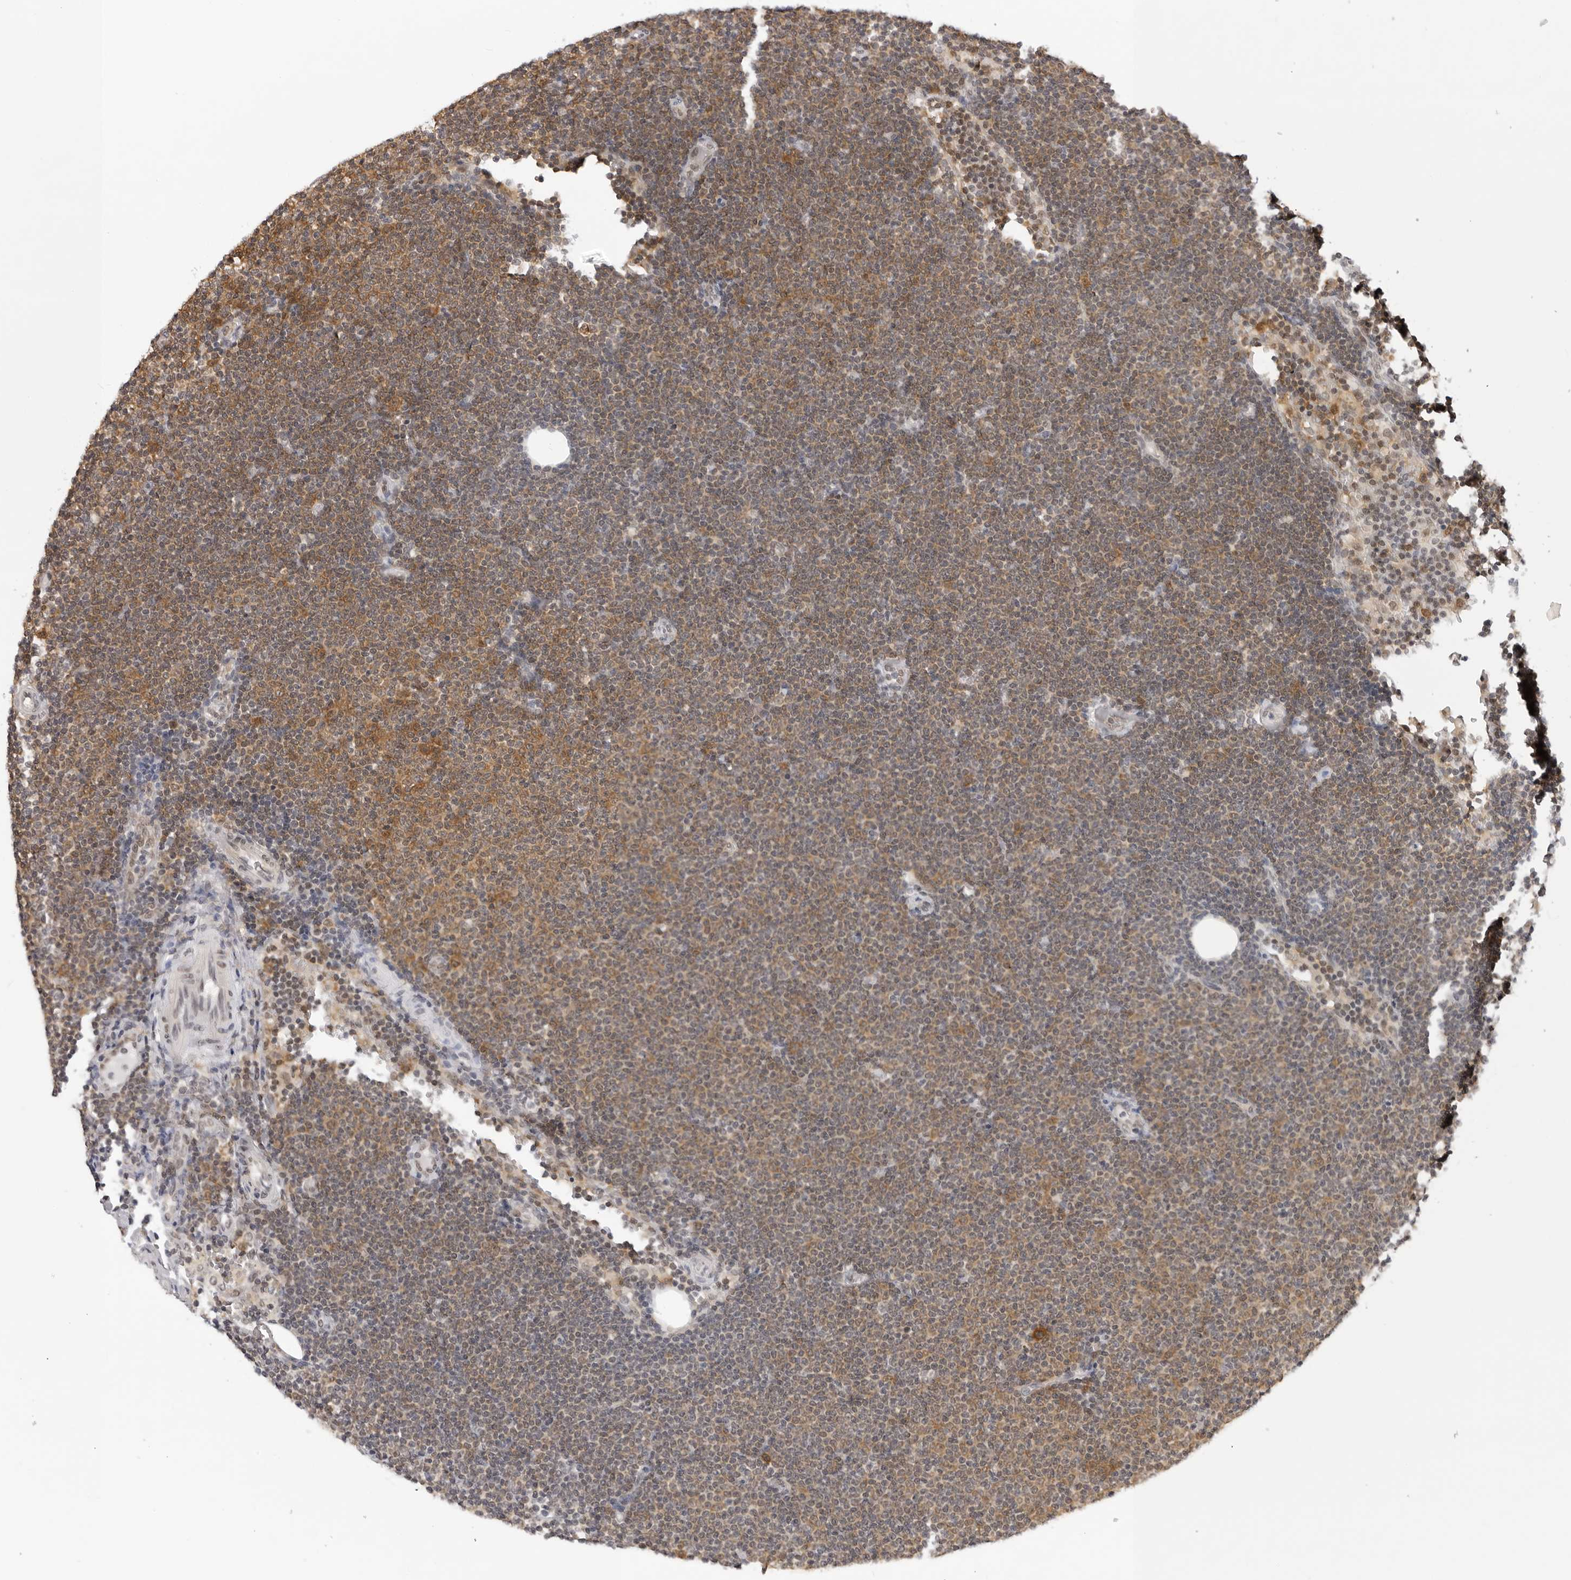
{"staining": {"intensity": "moderate", "quantity": ">75%", "location": "cytoplasmic/membranous"}, "tissue": "lymphoma", "cell_type": "Tumor cells", "image_type": "cancer", "snomed": [{"axis": "morphology", "description": "Malignant lymphoma, non-Hodgkin's type, Low grade"}, {"axis": "topography", "description": "Lymph node"}], "caption": "Tumor cells reveal moderate cytoplasmic/membranous staining in about >75% of cells in malignant lymphoma, non-Hodgkin's type (low-grade). Nuclei are stained in blue.", "gene": "WDR77", "patient": {"sex": "female", "age": 53}}